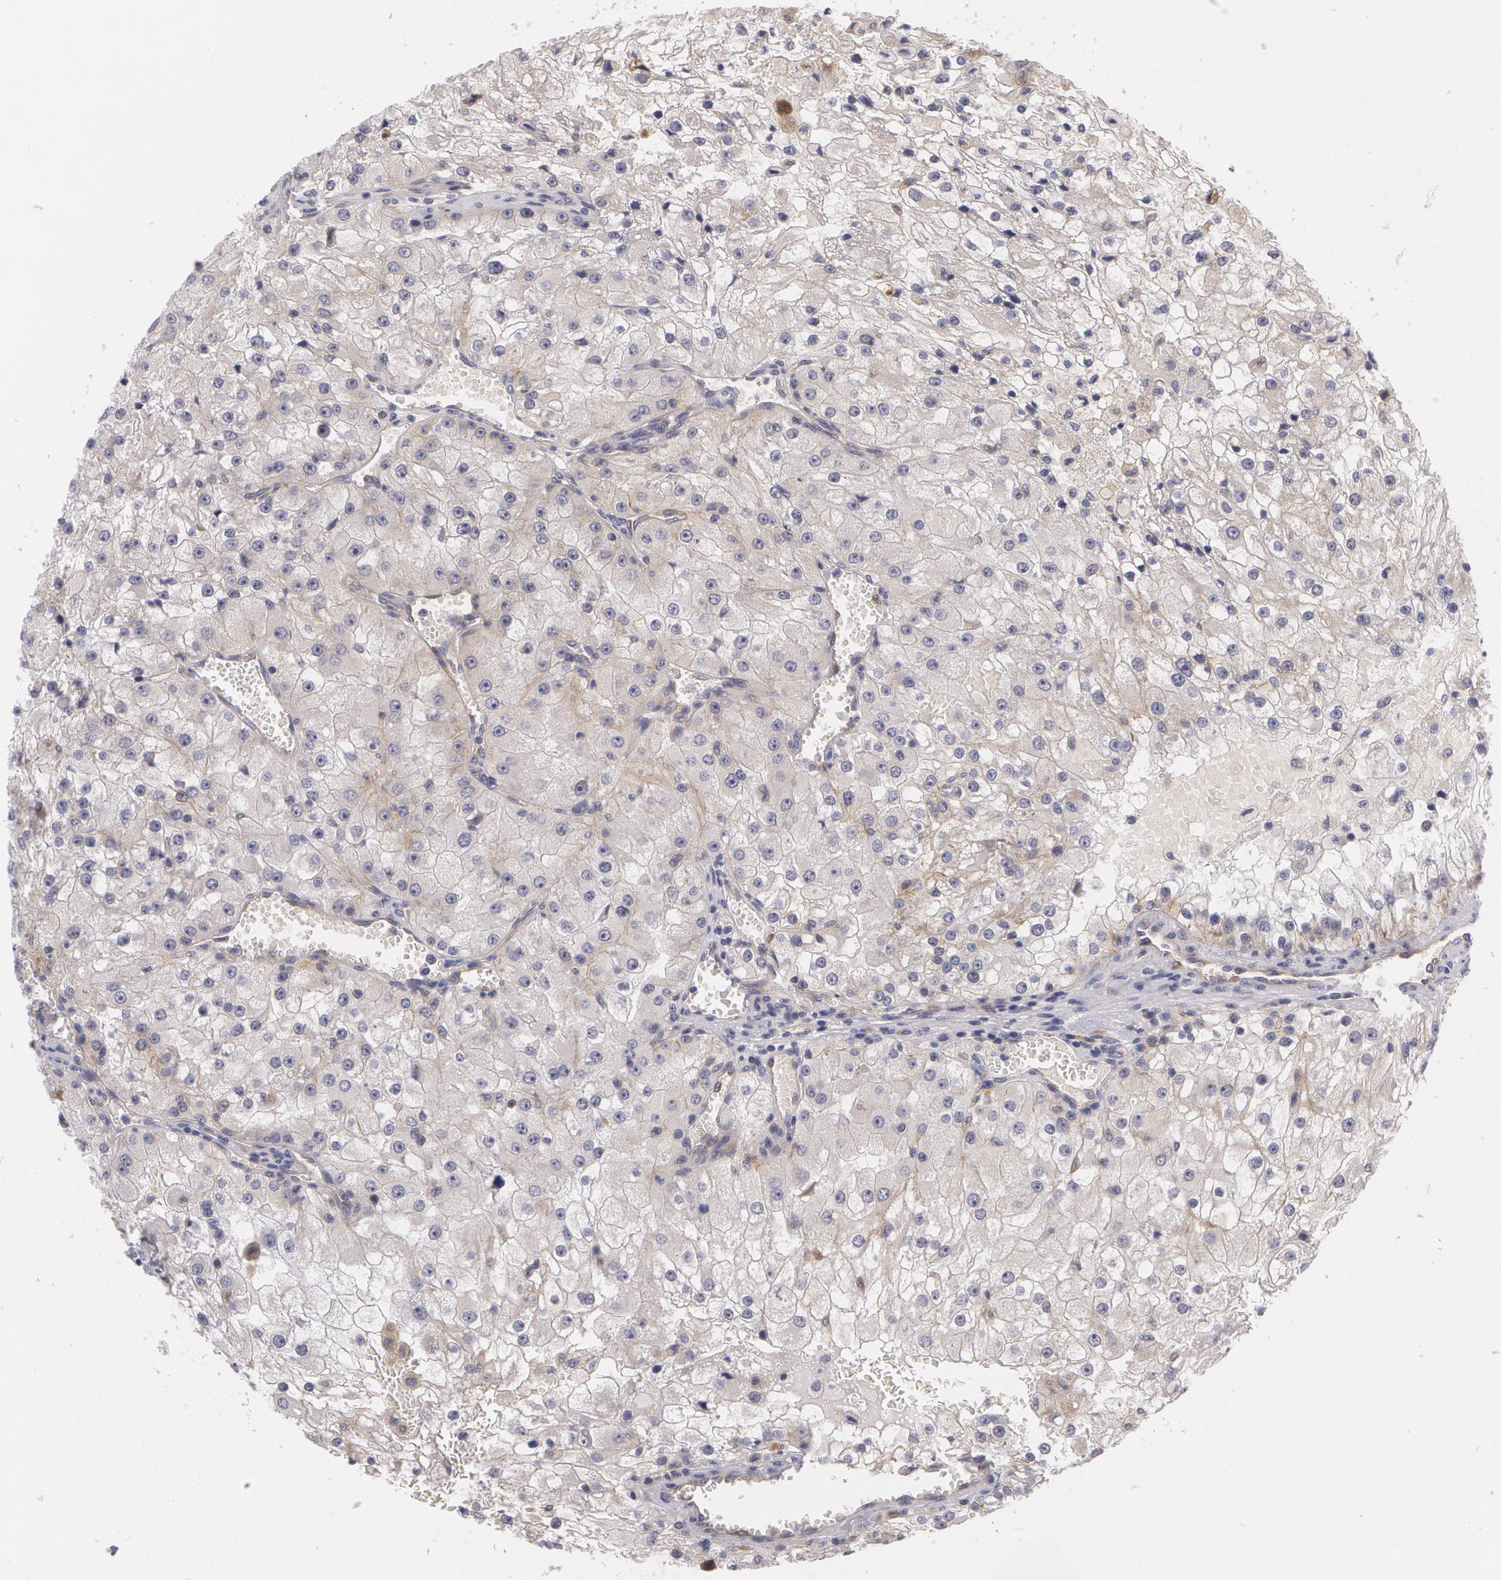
{"staining": {"intensity": "weak", "quantity": "25%-75%", "location": "cytoplasmic/membranous"}, "tissue": "renal cancer", "cell_type": "Tumor cells", "image_type": "cancer", "snomed": [{"axis": "morphology", "description": "Adenocarcinoma, NOS"}, {"axis": "topography", "description": "Kidney"}], "caption": "Tumor cells show low levels of weak cytoplasmic/membranous positivity in approximately 25%-75% of cells in renal adenocarcinoma.", "gene": "CASK", "patient": {"sex": "female", "age": 74}}